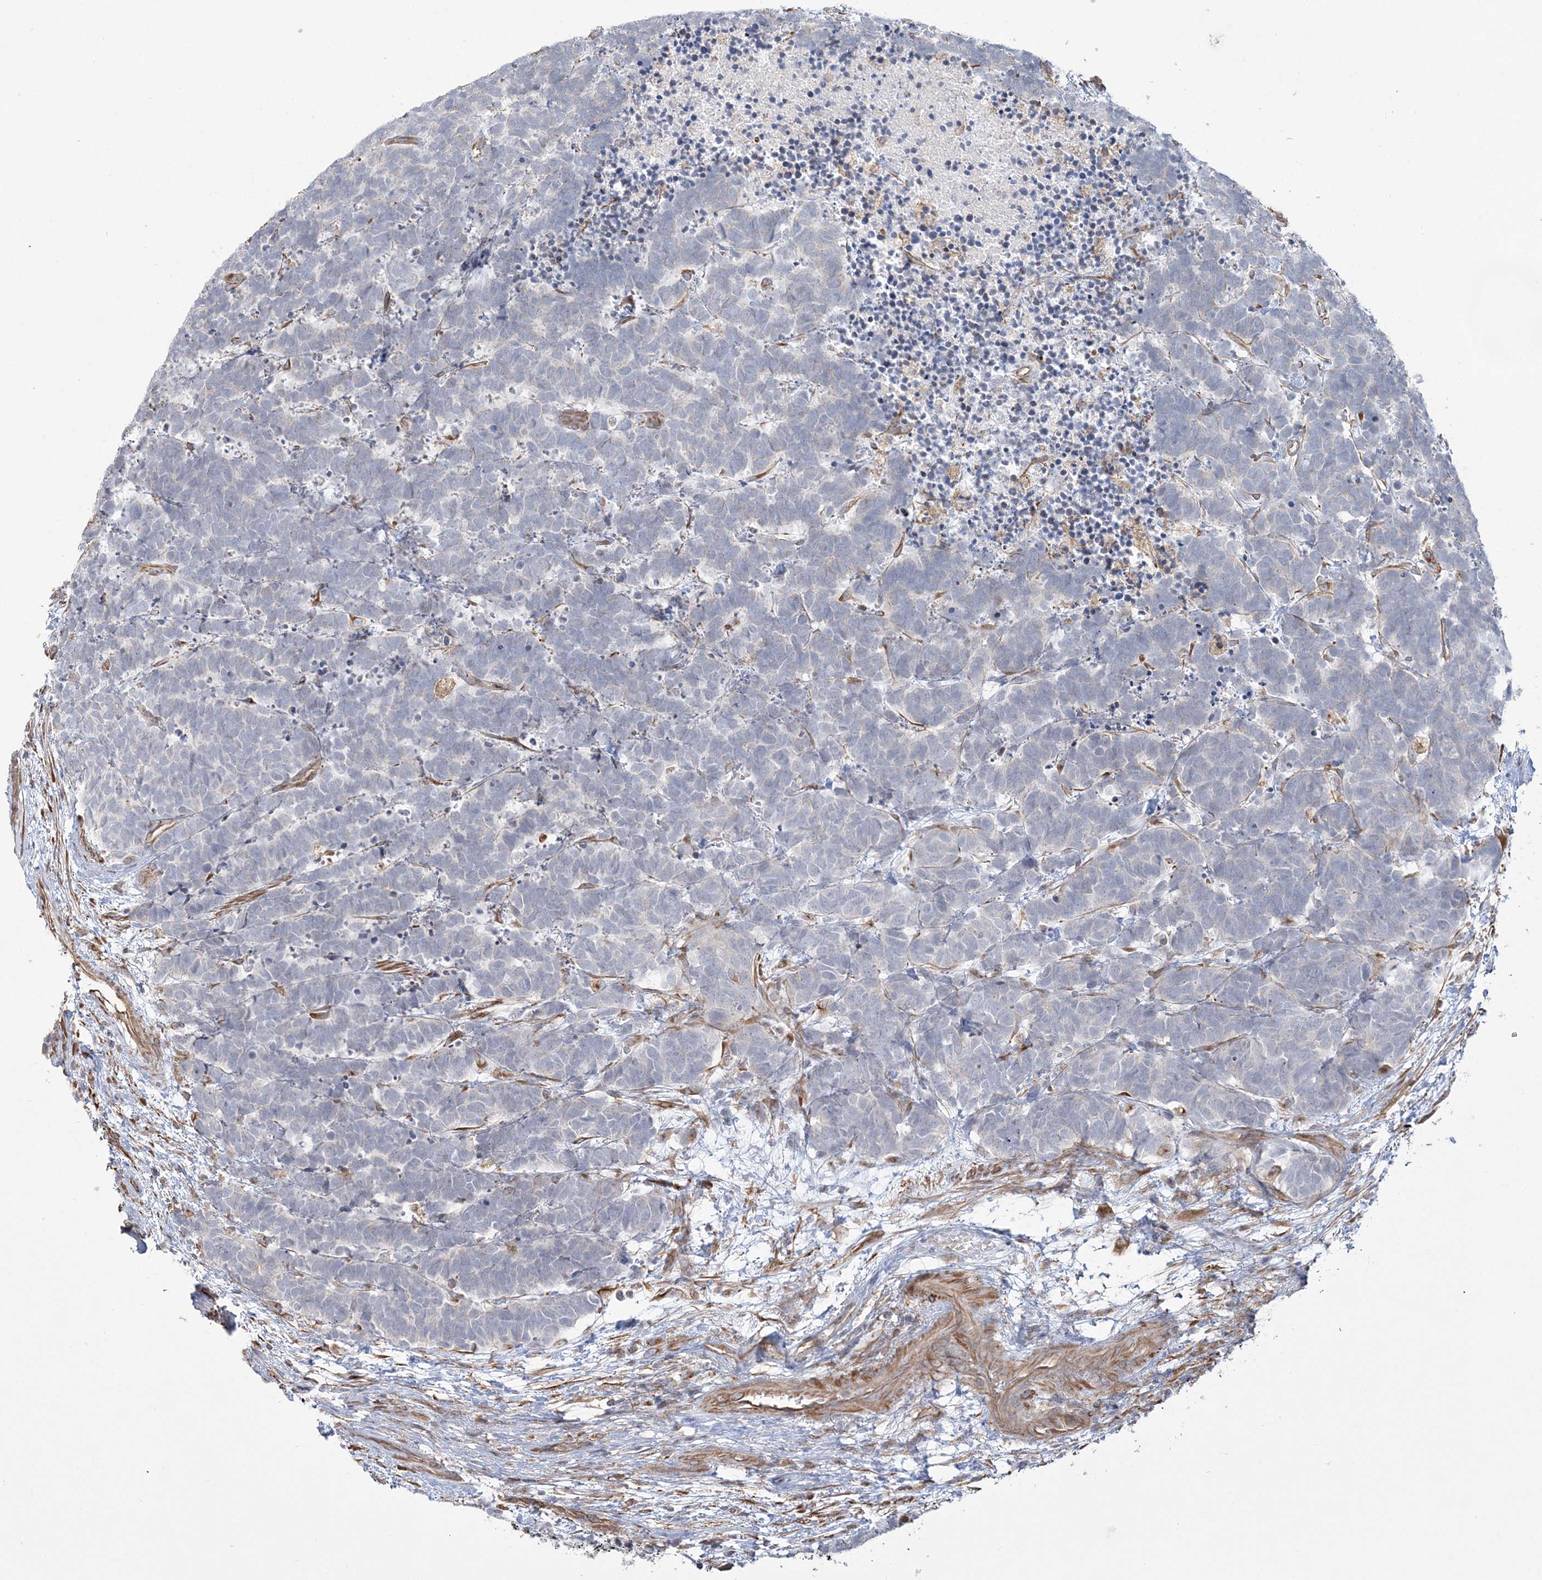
{"staining": {"intensity": "negative", "quantity": "none", "location": "none"}, "tissue": "carcinoid", "cell_type": "Tumor cells", "image_type": "cancer", "snomed": [{"axis": "morphology", "description": "Carcinoma, NOS"}, {"axis": "morphology", "description": "Carcinoid, malignant, NOS"}, {"axis": "topography", "description": "Urinary bladder"}], "caption": "Tumor cells show no significant positivity in malignant carcinoid.", "gene": "ZNF821", "patient": {"sex": "male", "age": 57}}